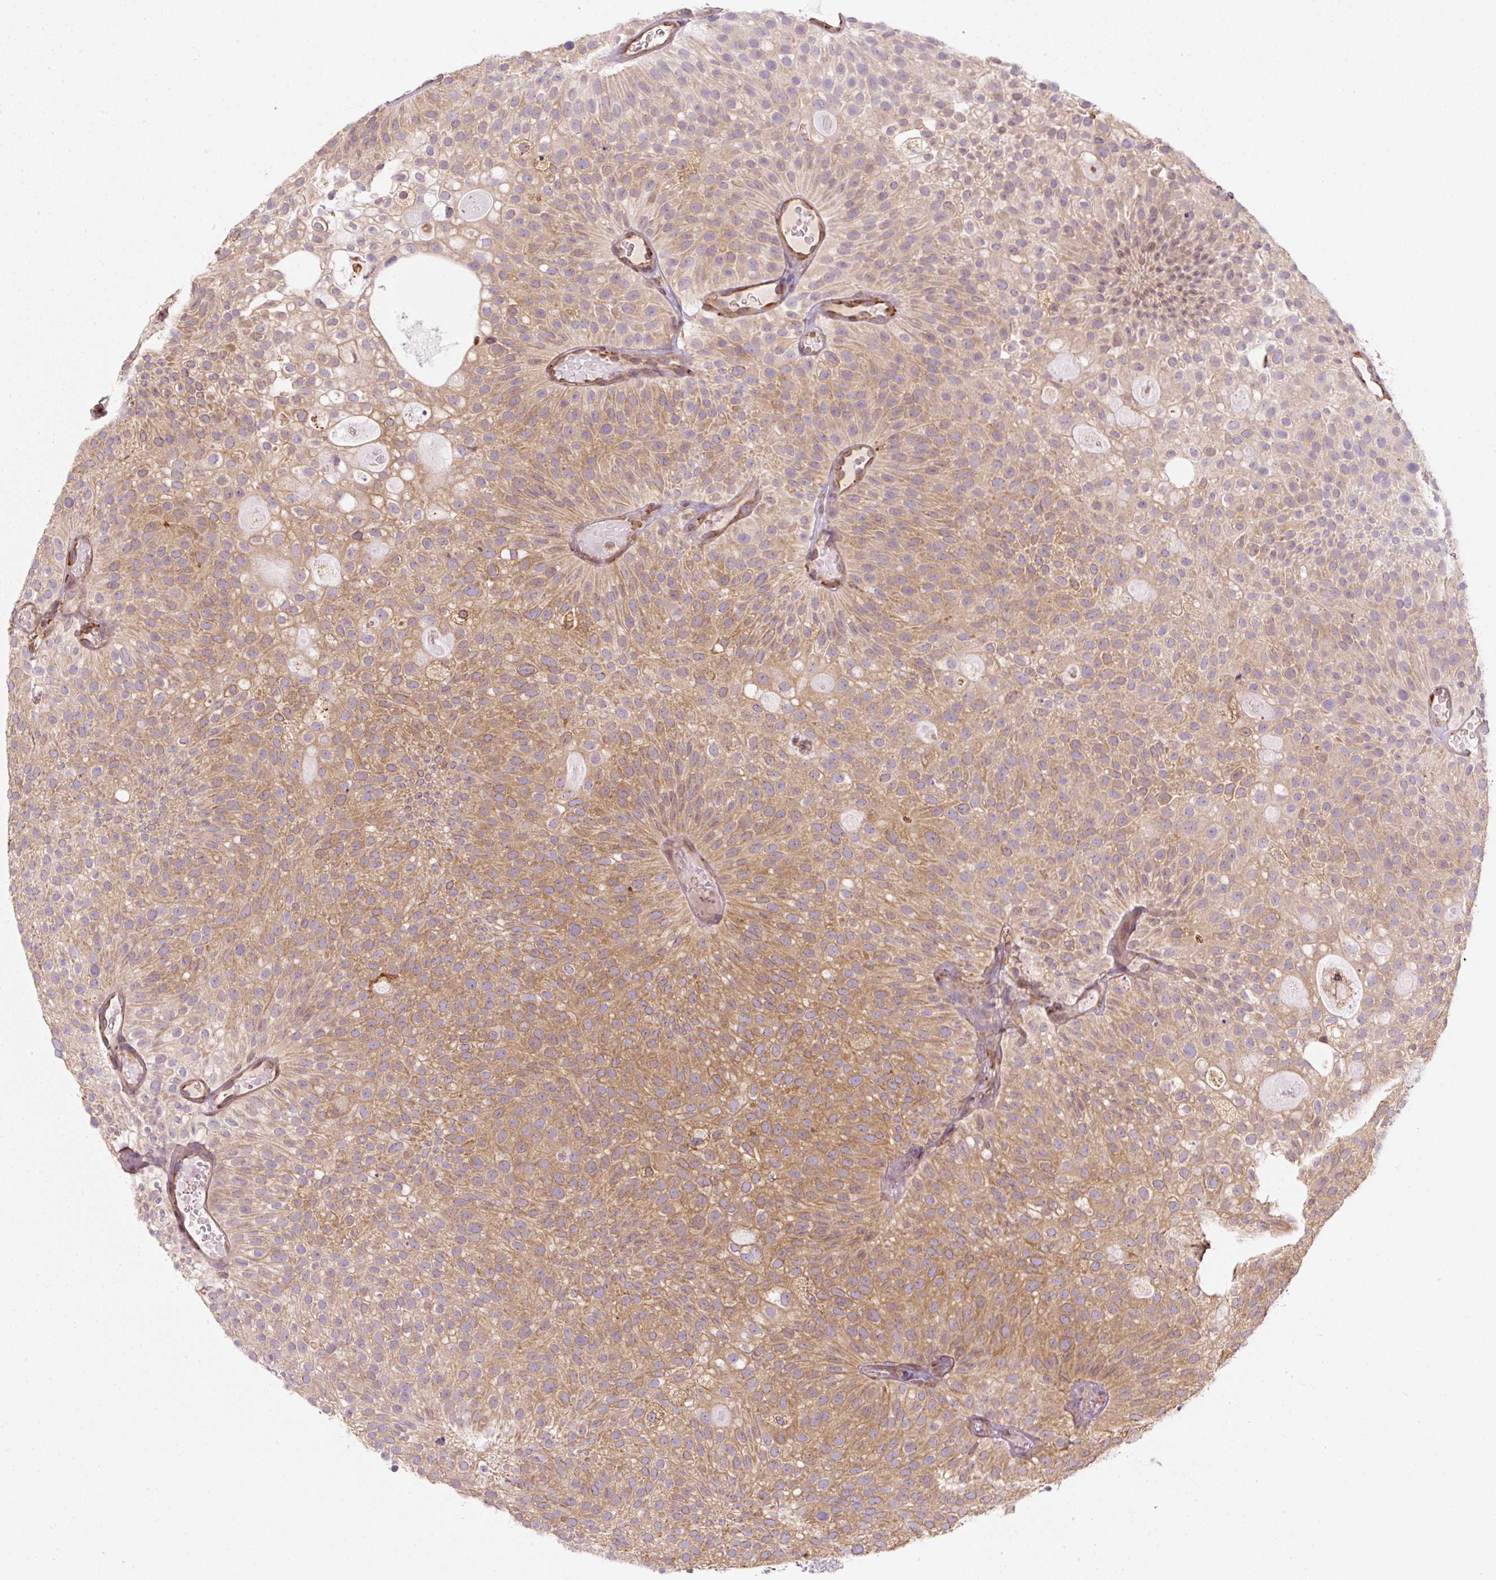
{"staining": {"intensity": "moderate", "quantity": ">75%", "location": "cytoplasmic/membranous"}, "tissue": "urothelial cancer", "cell_type": "Tumor cells", "image_type": "cancer", "snomed": [{"axis": "morphology", "description": "Urothelial carcinoma, Low grade"}, {"axis": "topography", "description": "Urinary bladder"}], "caption": "This is an image of immunohistochemistry staining of urothelial cancer, which shows moderate staining in the cytoplasmic/membranous of tumor cells.", "gene": "PRKCSH", "patient": {"sex": "male", "age": 78}}